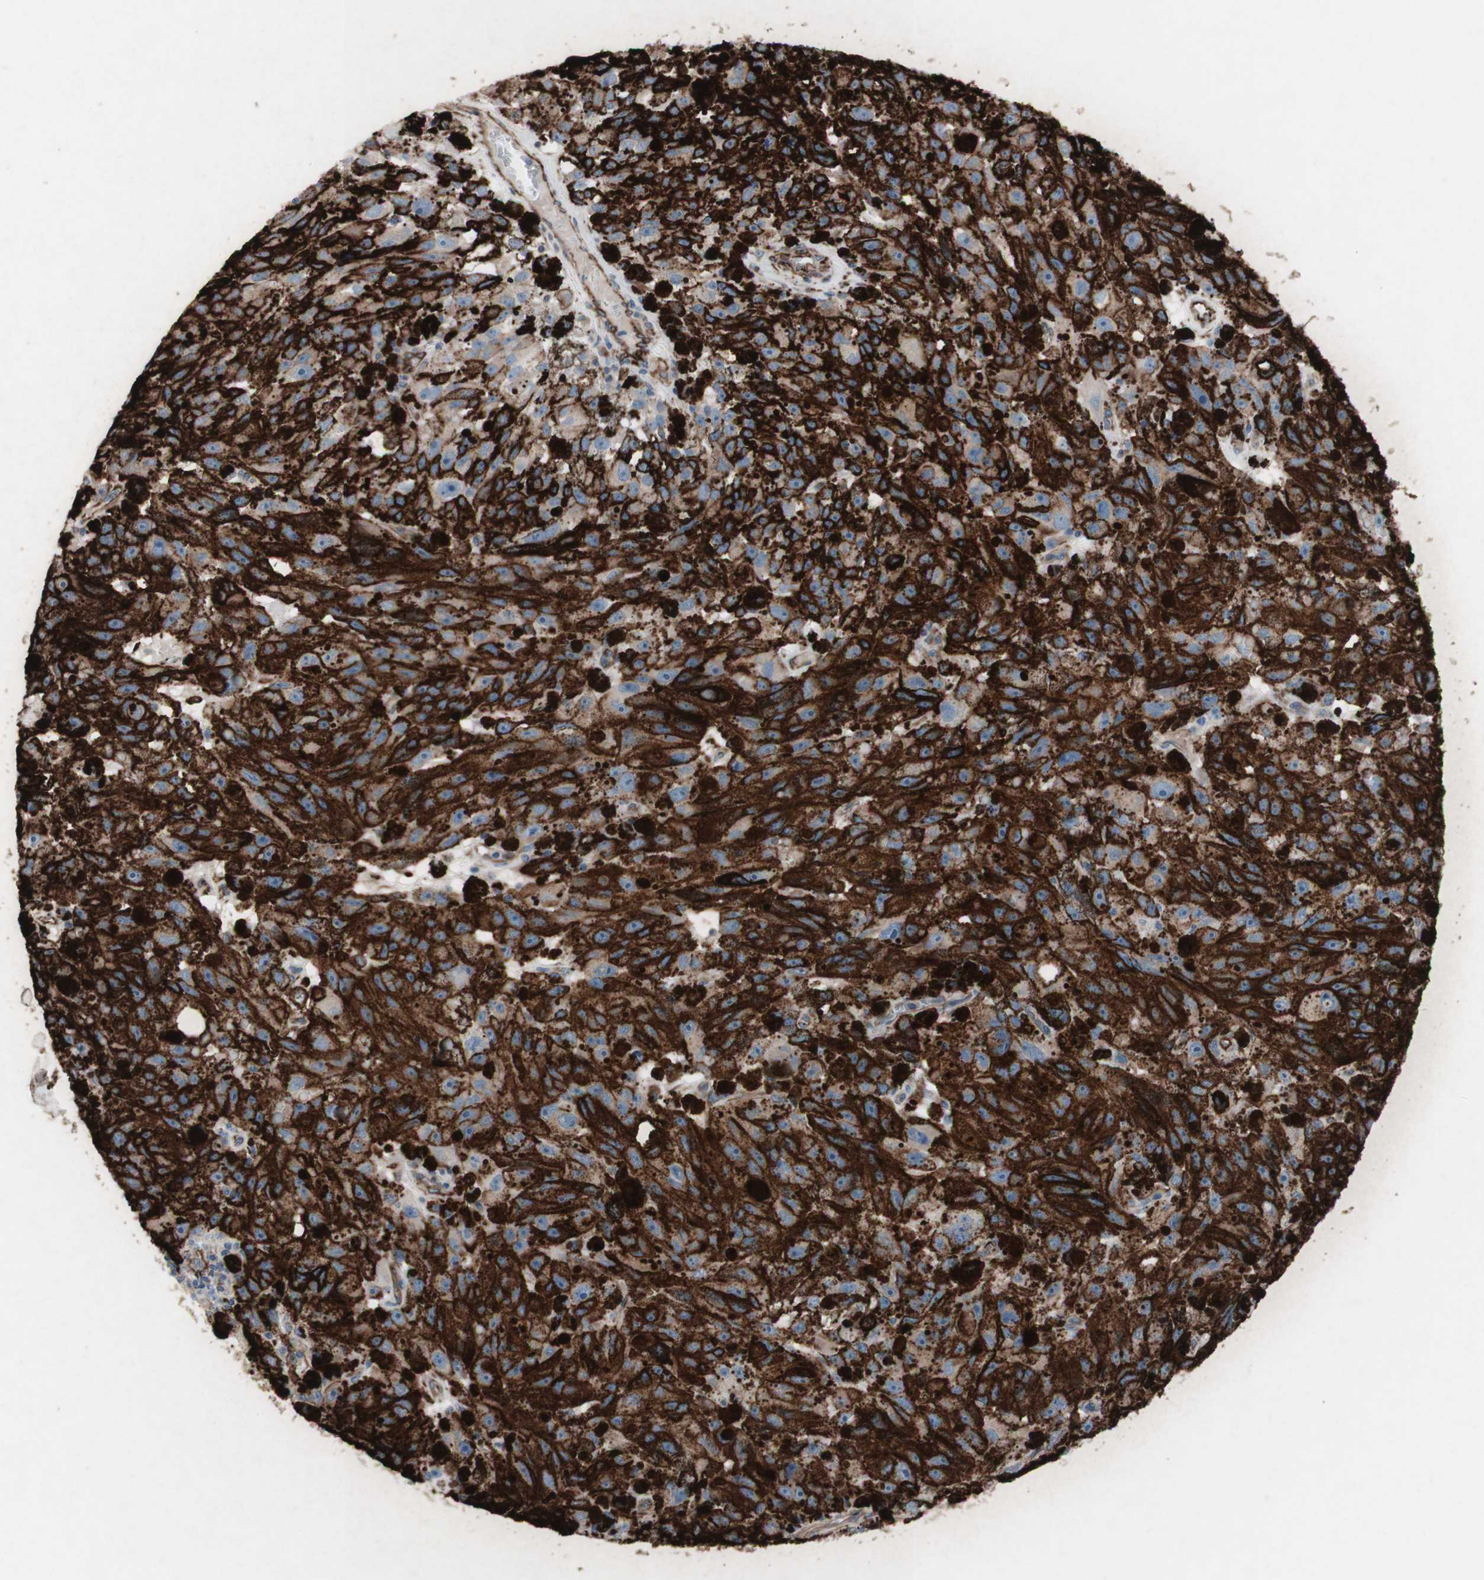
{"staining": {"intensity": "strong", "quantity": ">75%", "location": "cytoplasmic/membranous"}, "tissue": "melanoma", "cell_type": "Tumor cells", "image_type": "cancer", "snomed": [{"axis": "morphology", "description": "Malignant melanoma, NOS"}, {"axis": "topography", "description": "Skin"}], "caption": "DAB (3,3'-diaminobenzidine) immunohistochemical staining of melanoma shows strong cytoplasmic/membranous protein staining in about >75% of tumor cells.", "gene": "AGPAT5", "patient": {"sex": "female", "age": 104}}